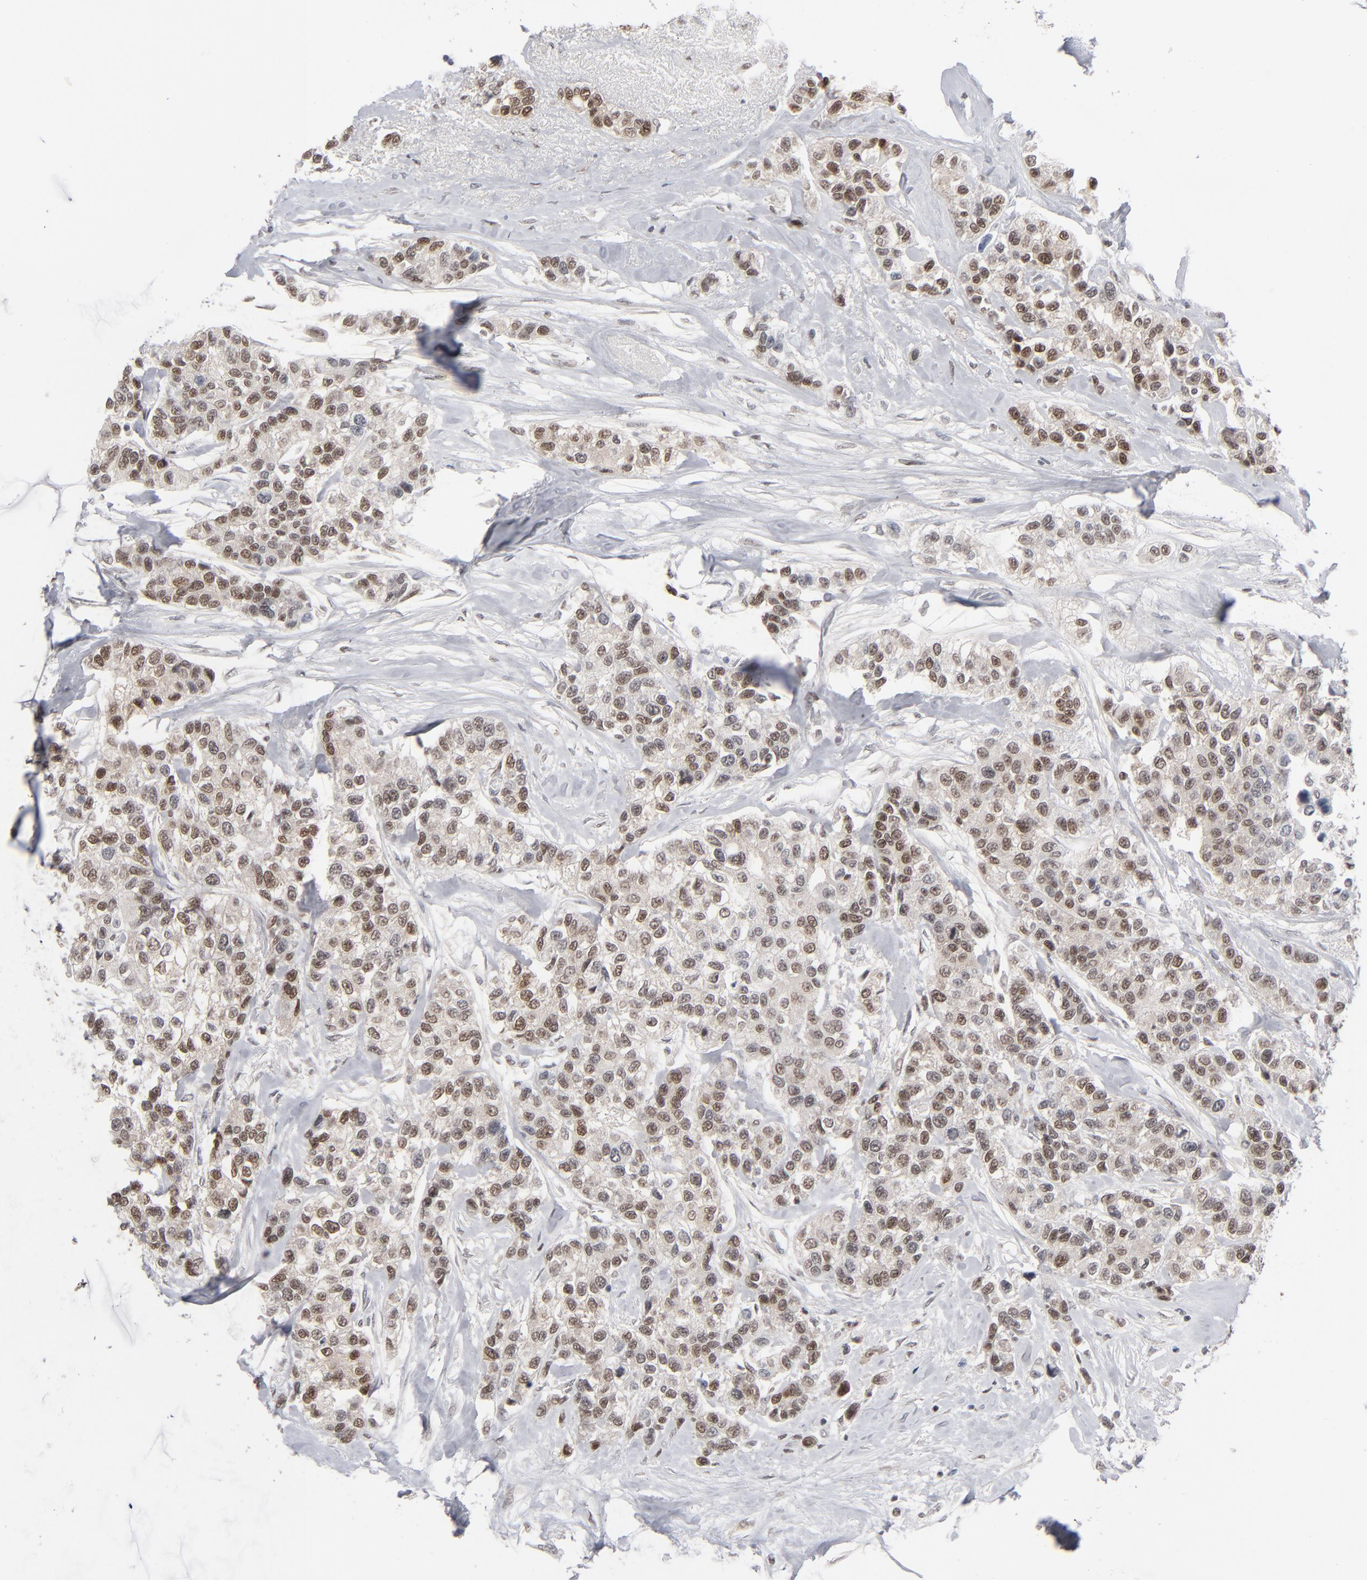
{"staining": {"intensity": "moderate", "quantity": ">75%", "location": "nuclear"}, "tissue": "breast cancer", "cell_type": "Tumor cells", "image_type": "cancer", "snomed": [{"axis": "morphology", "description": "Duct carcinoma"}, {"axis": "topography", "description": "Breast"}], "caption": "Protein staining reveals moderate nuclear positivity in approximately >75% of tumor cells in breast cancer (infiltrating ductal carcinoma). (Brightfield microscopy of DAB IHC at high magnification).", "gene": "IRF9", "patient": {"sex": "female", "age": 51}}